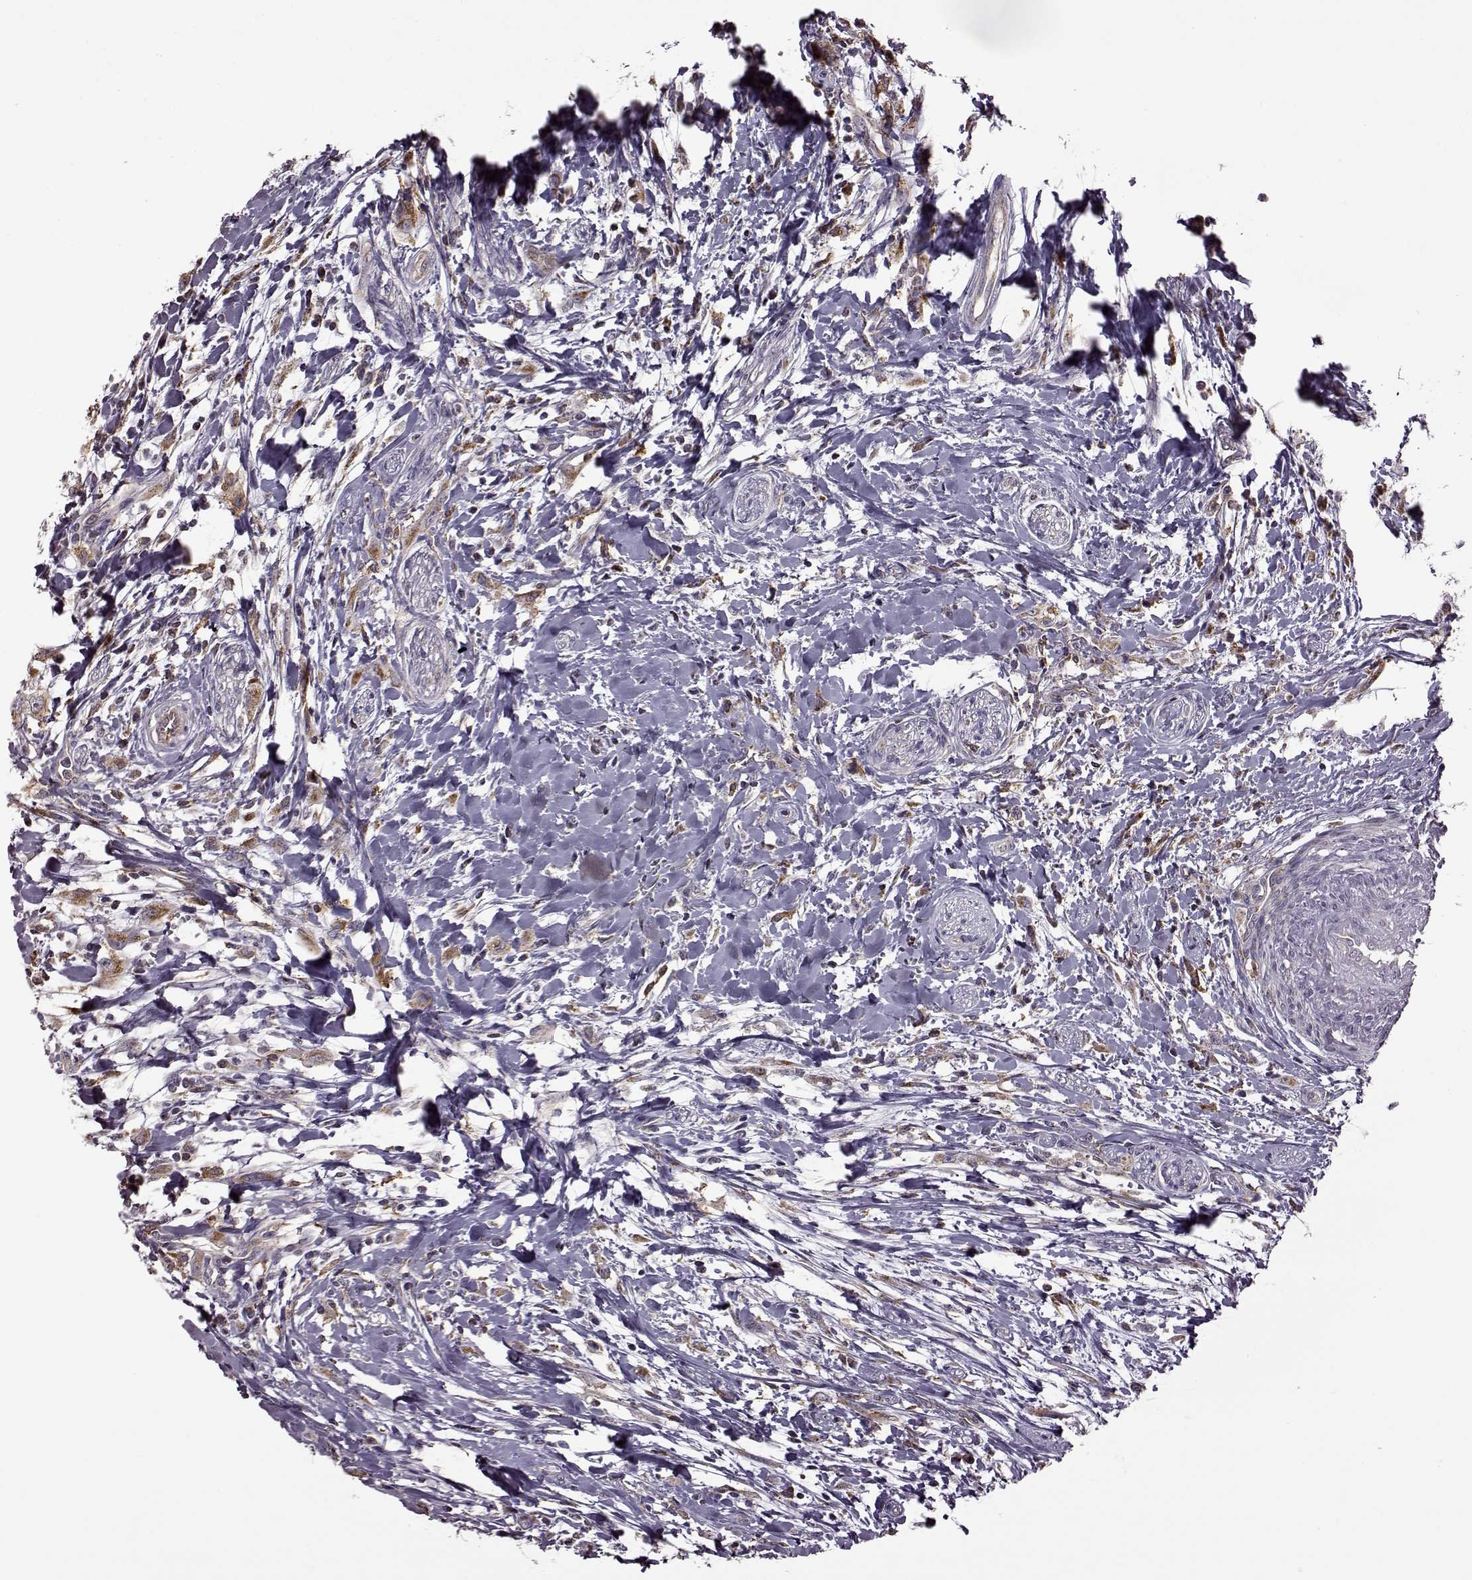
{"staining": {"intensity": "strong", "quantity": ">75%", "location": "cytoplasmic/membranous"}, "tissue": "head and neck cancer", "cell_type": "Tumor cells", "image_type": "cancer", "snomed": [{"axis": "morphology", "description": "Squamous cell carcinoma, NOS"}, {"axis": "morphology", "description": "Squamous cell carcinoma, metastatic, NOS"}, {"axis": "topography", "description": "Oral tissue"}, {"axis": "topography", "description": "Head-Neck"}], "caption": "The immunohistochemical stain shows strong cytoplasmic/membranous expression in tumor cells of head and neck metastatic squamous cell carcinoma tissue.", "gene": "MTSS1", "patient": {"sex": "female", "age": 85}}